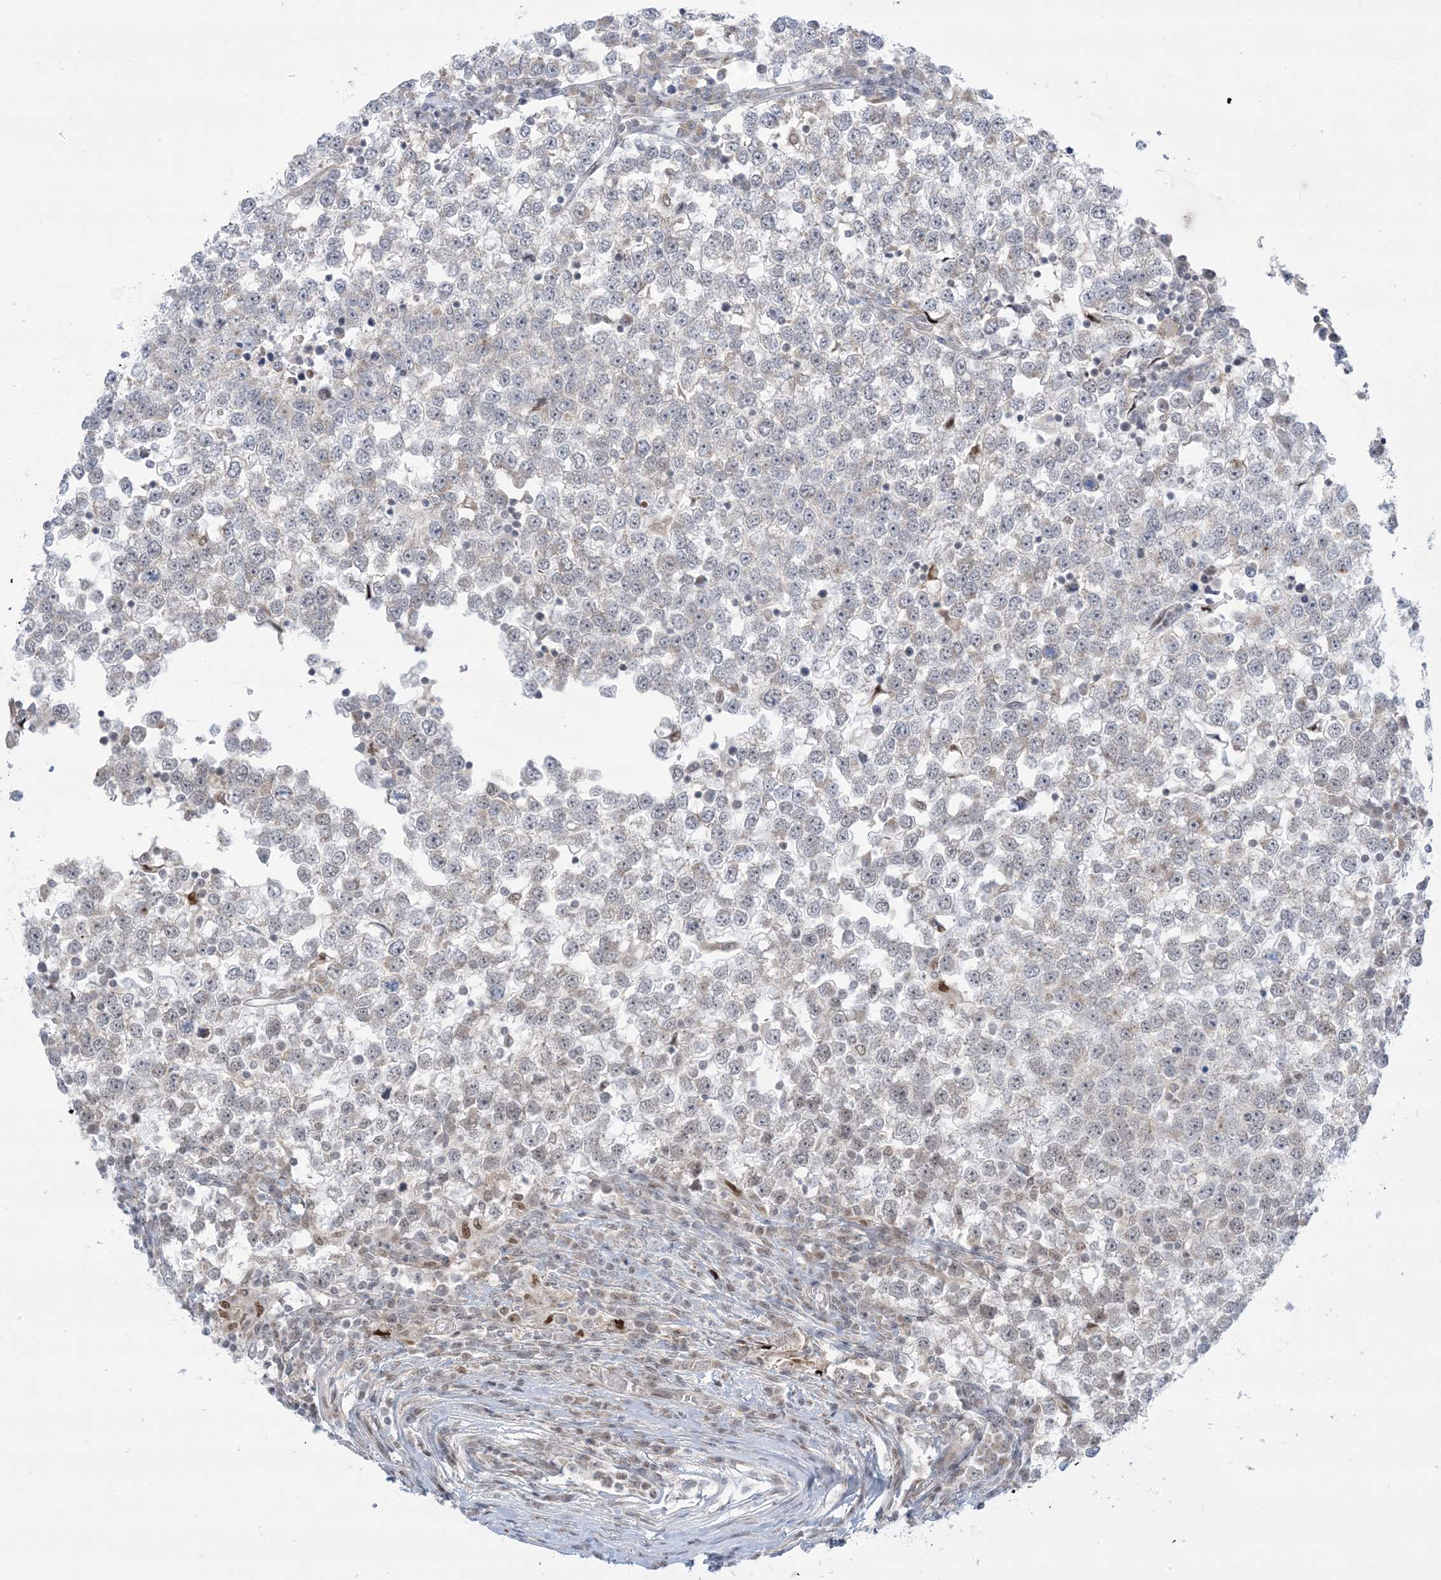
{"staining": {"intensity": "negative", "quantity": "none", "location": "none"}, "tissue": "testis cancer", "cell_type": "Tumor cells", "image_type": "cancer", "snomed": [{"axis": "morphology", "description": "Seminoma, NOS"}, {"axis": "topography", "description": "Testis"}], "caption": "A micrograph of seminoma (testis) stained for a protein displays no brown staining in tumor cells.", "gene": "TFPT", "patient": {"sex": "male", "age": 65}}